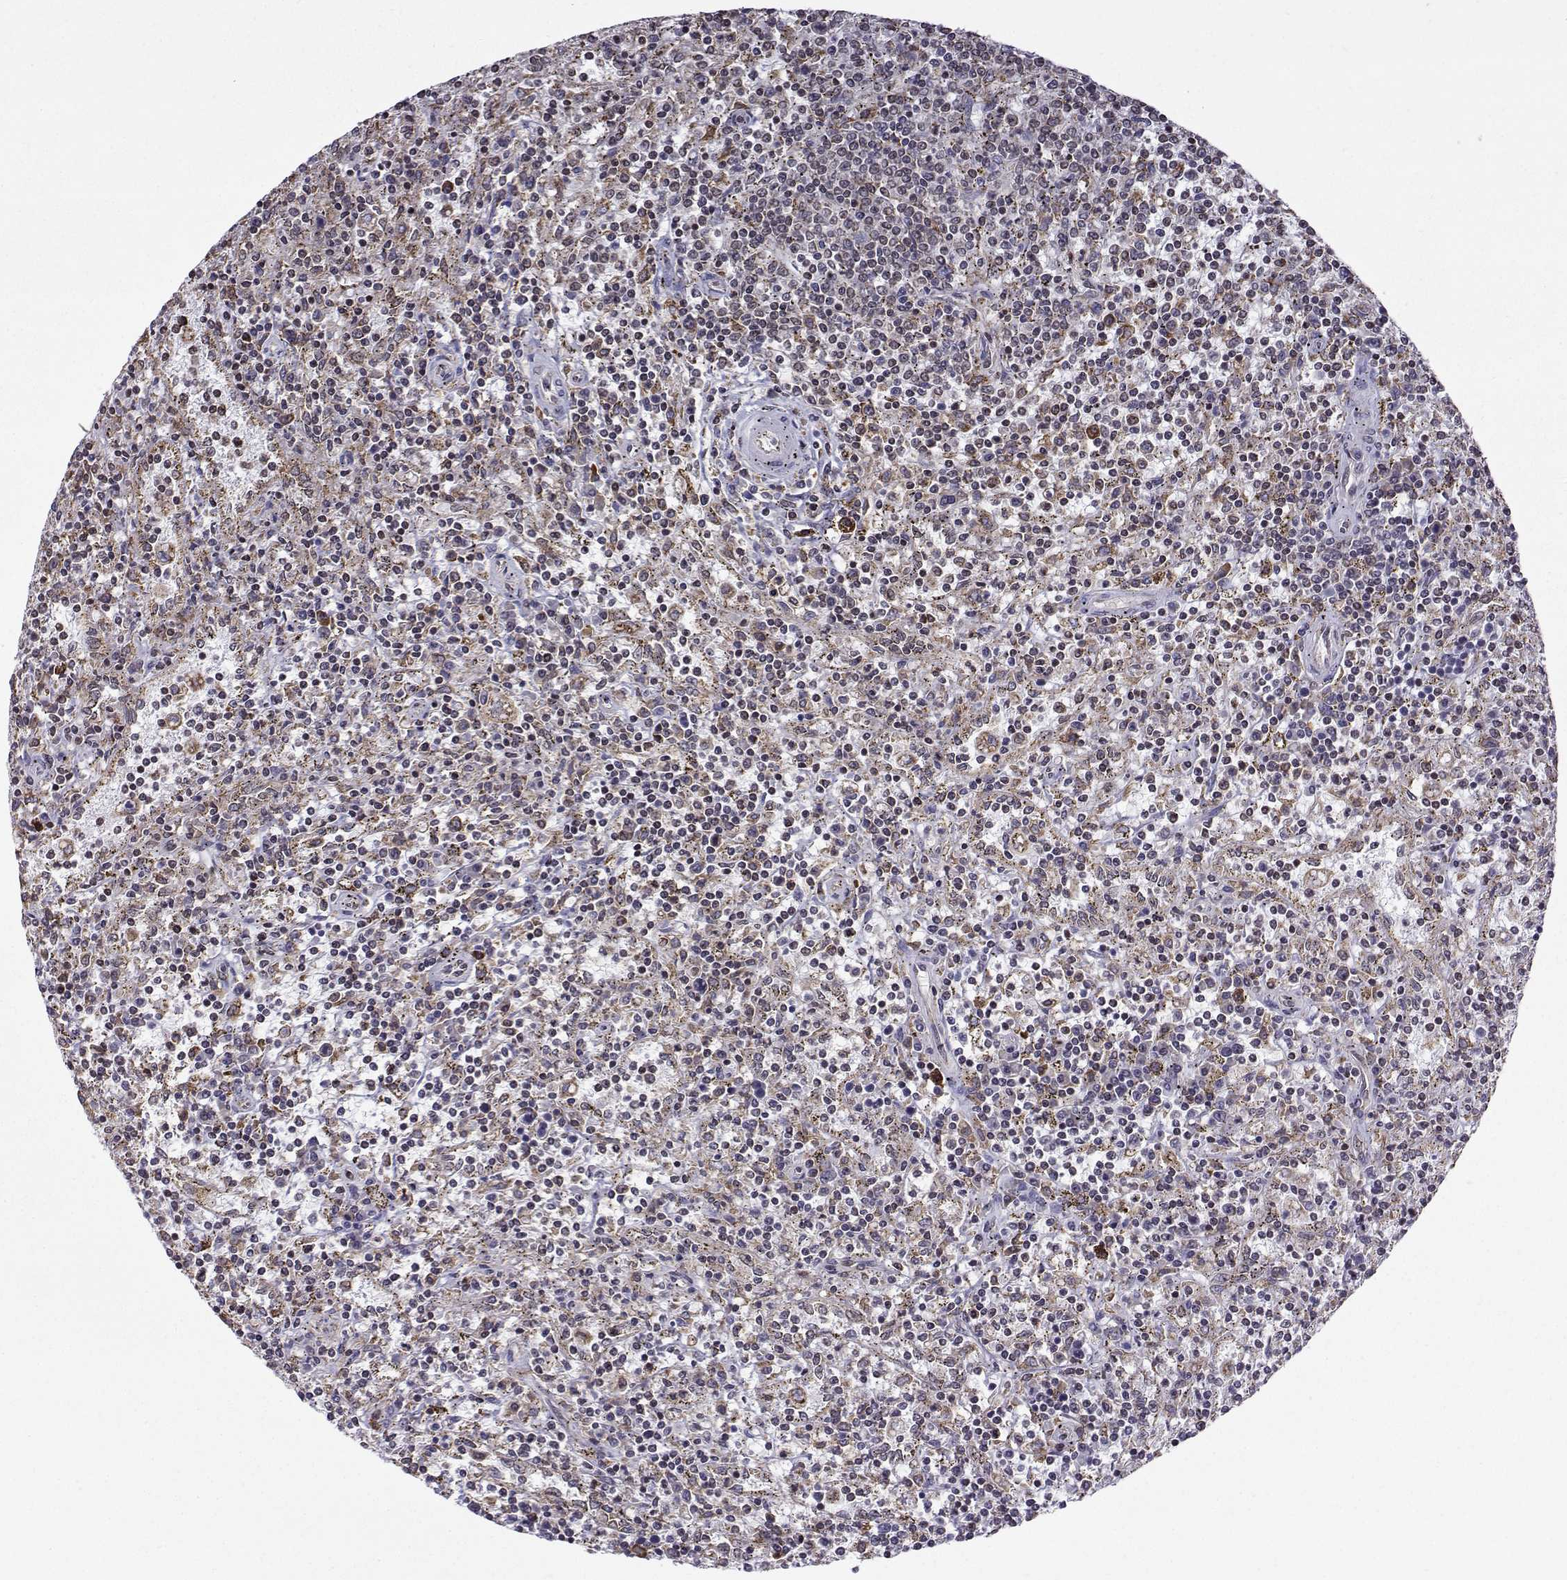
{"staining": {"intensity": "negative", "quantity": "none", "location": "none"}, "tissue": "lymphoma", "cell_type": "Tumor cells", "image_type": "cancer", "snomed": [{"axis": "morphology", "description": "Malignant lymphoma, non-Hodgkin's type, Low grade"}, {"axis": "topography", "description": "Spleen"}], "caption": "Immunohistochemistry (IHC) of human malignant lymphoma, non-Hodgkin's type (low-grade) shows no staining in tumor cells. Nuclei are stained in blue.", "gene": "EZH1", "patient": {"sex": "male", "age": 62}}